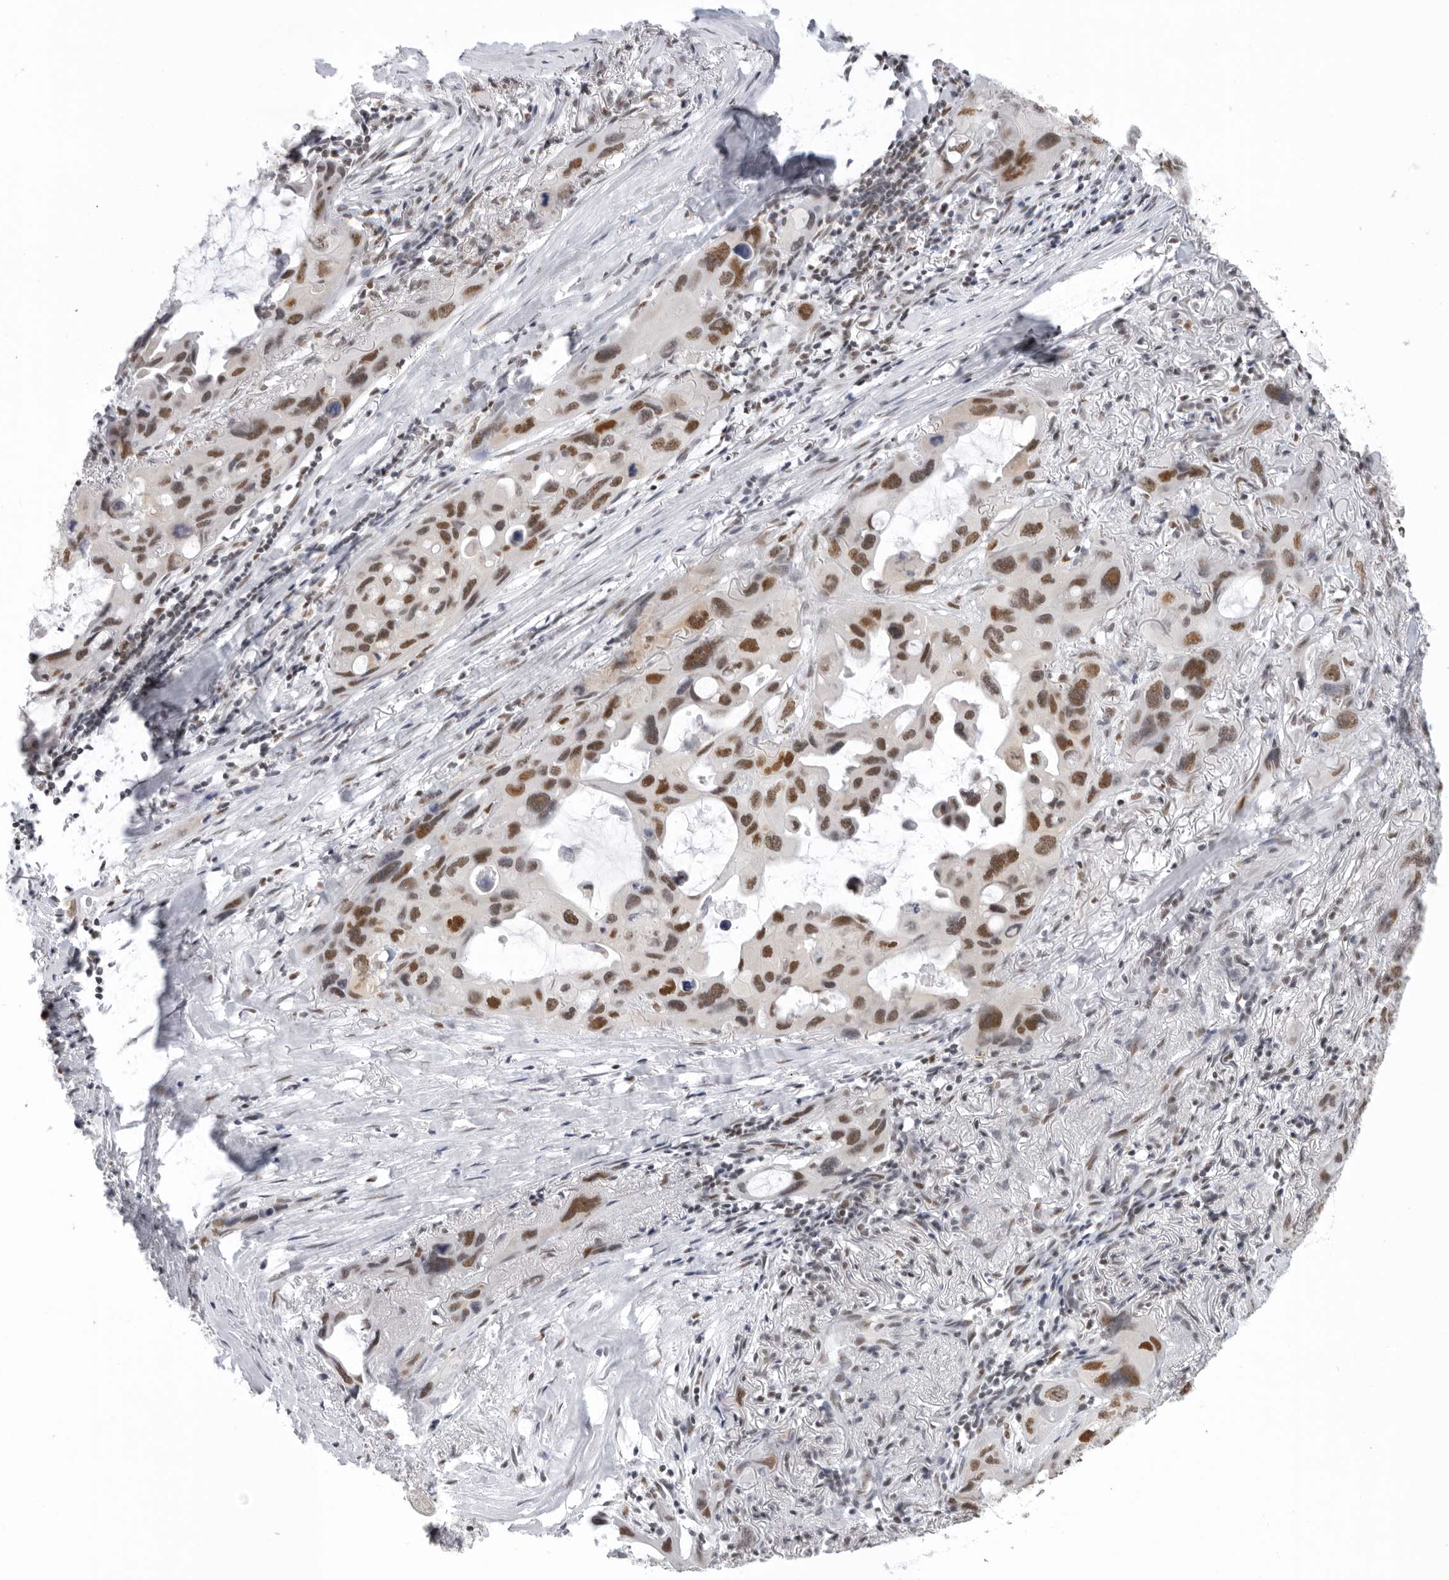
{"staining": {"intensity": "moderate", "quantity": ">75%", "location": "nuclear"}, "tissue": "lung cancer", "cell_type": "Tumor cells", "image_type": "cancer", "snomed": [{"axis": "morphology", "description": "Squamous cell carcinoma, NOS"}, {"axis": "topography", "description": "Lung"}], "caption": "Moderate nuclear expression is seen in approximately >75% of tumor cells in lung cancer (squamous cell carcinoma). The staining was performed using DAB (3,3'-diaminobenzidine) to visualize the protein expression in brown, while the nuclei were stained in blue with hematoxylin (Magnification: 20x).", "gene": "RPA2", "patient": {"sex": "female", "age": 73}}